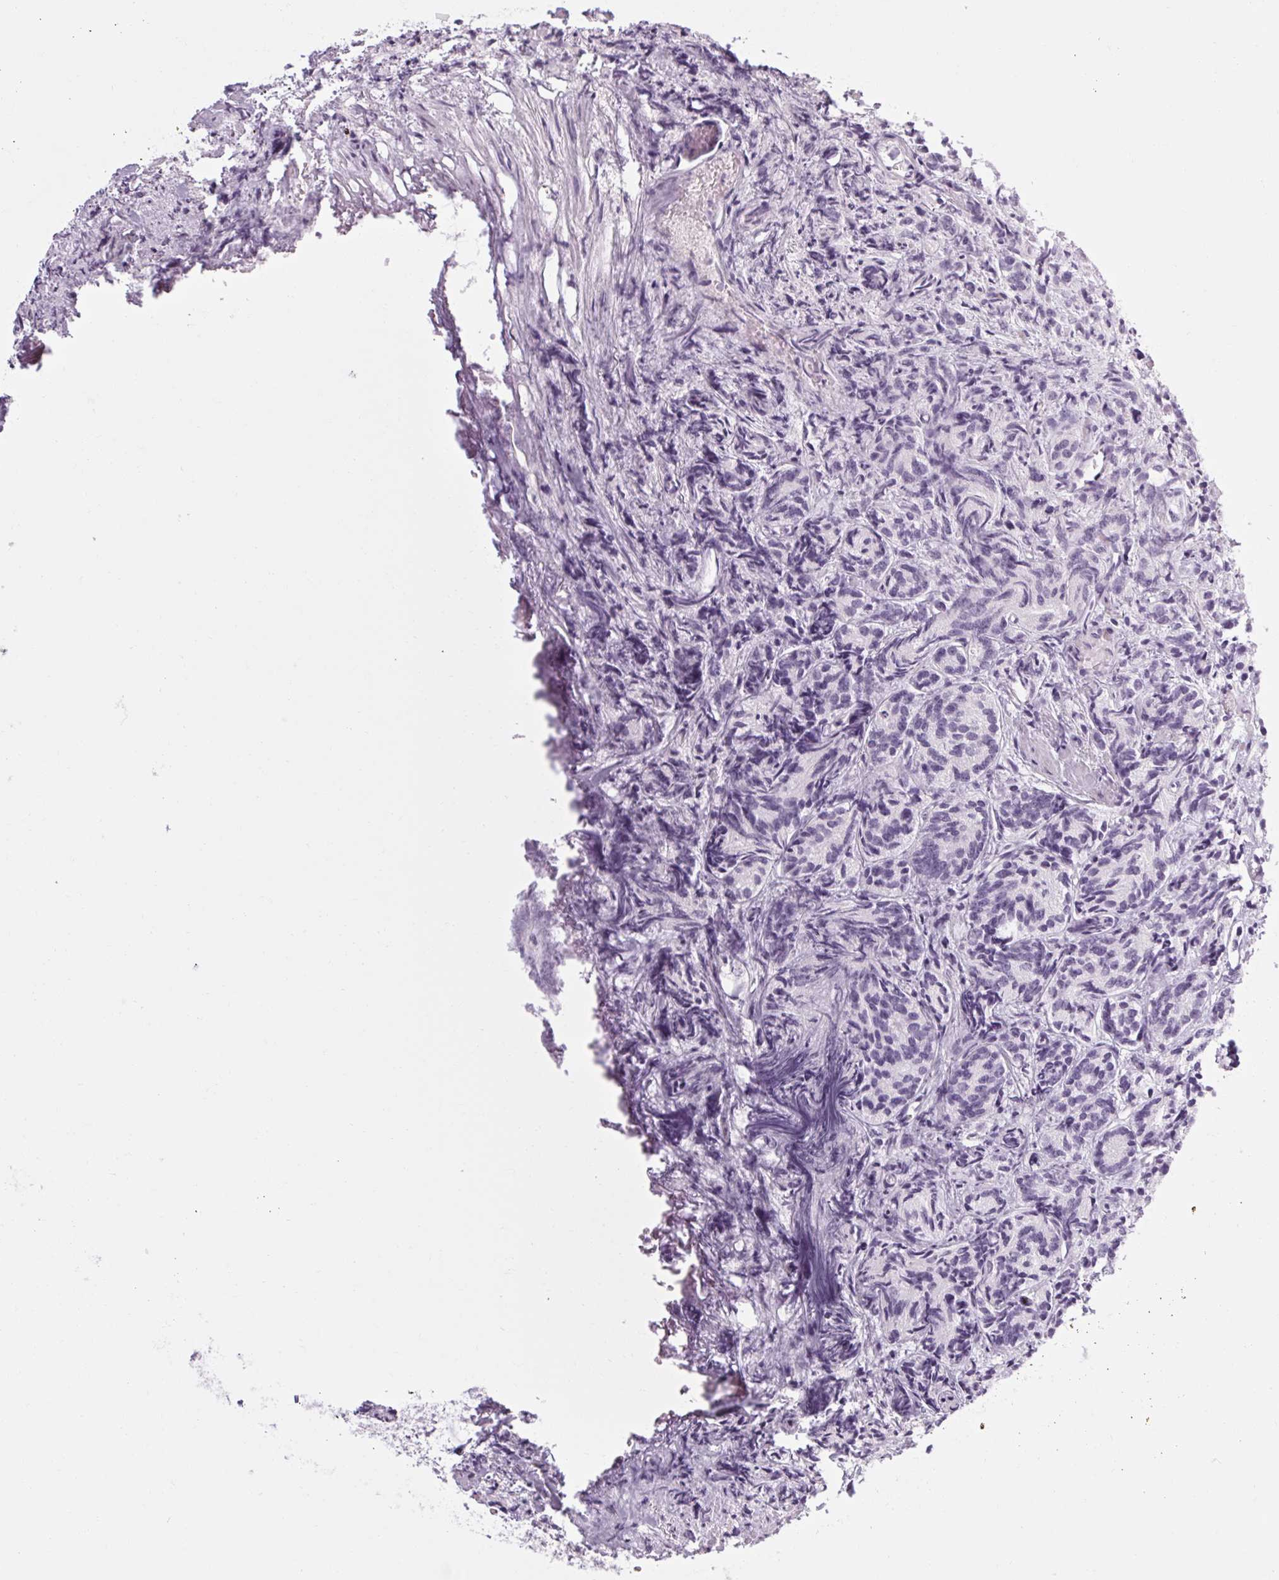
{"staining": {"intensity": "negative", "quantity": "none", "location": "none"}, "tissue": "prostate cancer", "cell_type": "Tumor cells", "image_type": "cancer", "snomed": [{"axis": "morphology", "description": "Adenocarcinoma, High grade"}, {"axis": "topography", "description": "Prostate"}], "caption": "The histopathology image reveals no staining of tumor cells in high-grade adenocarcinoma (prostate).", "gene": "POMC", "patient": {"sex": "male", "age": 53}}